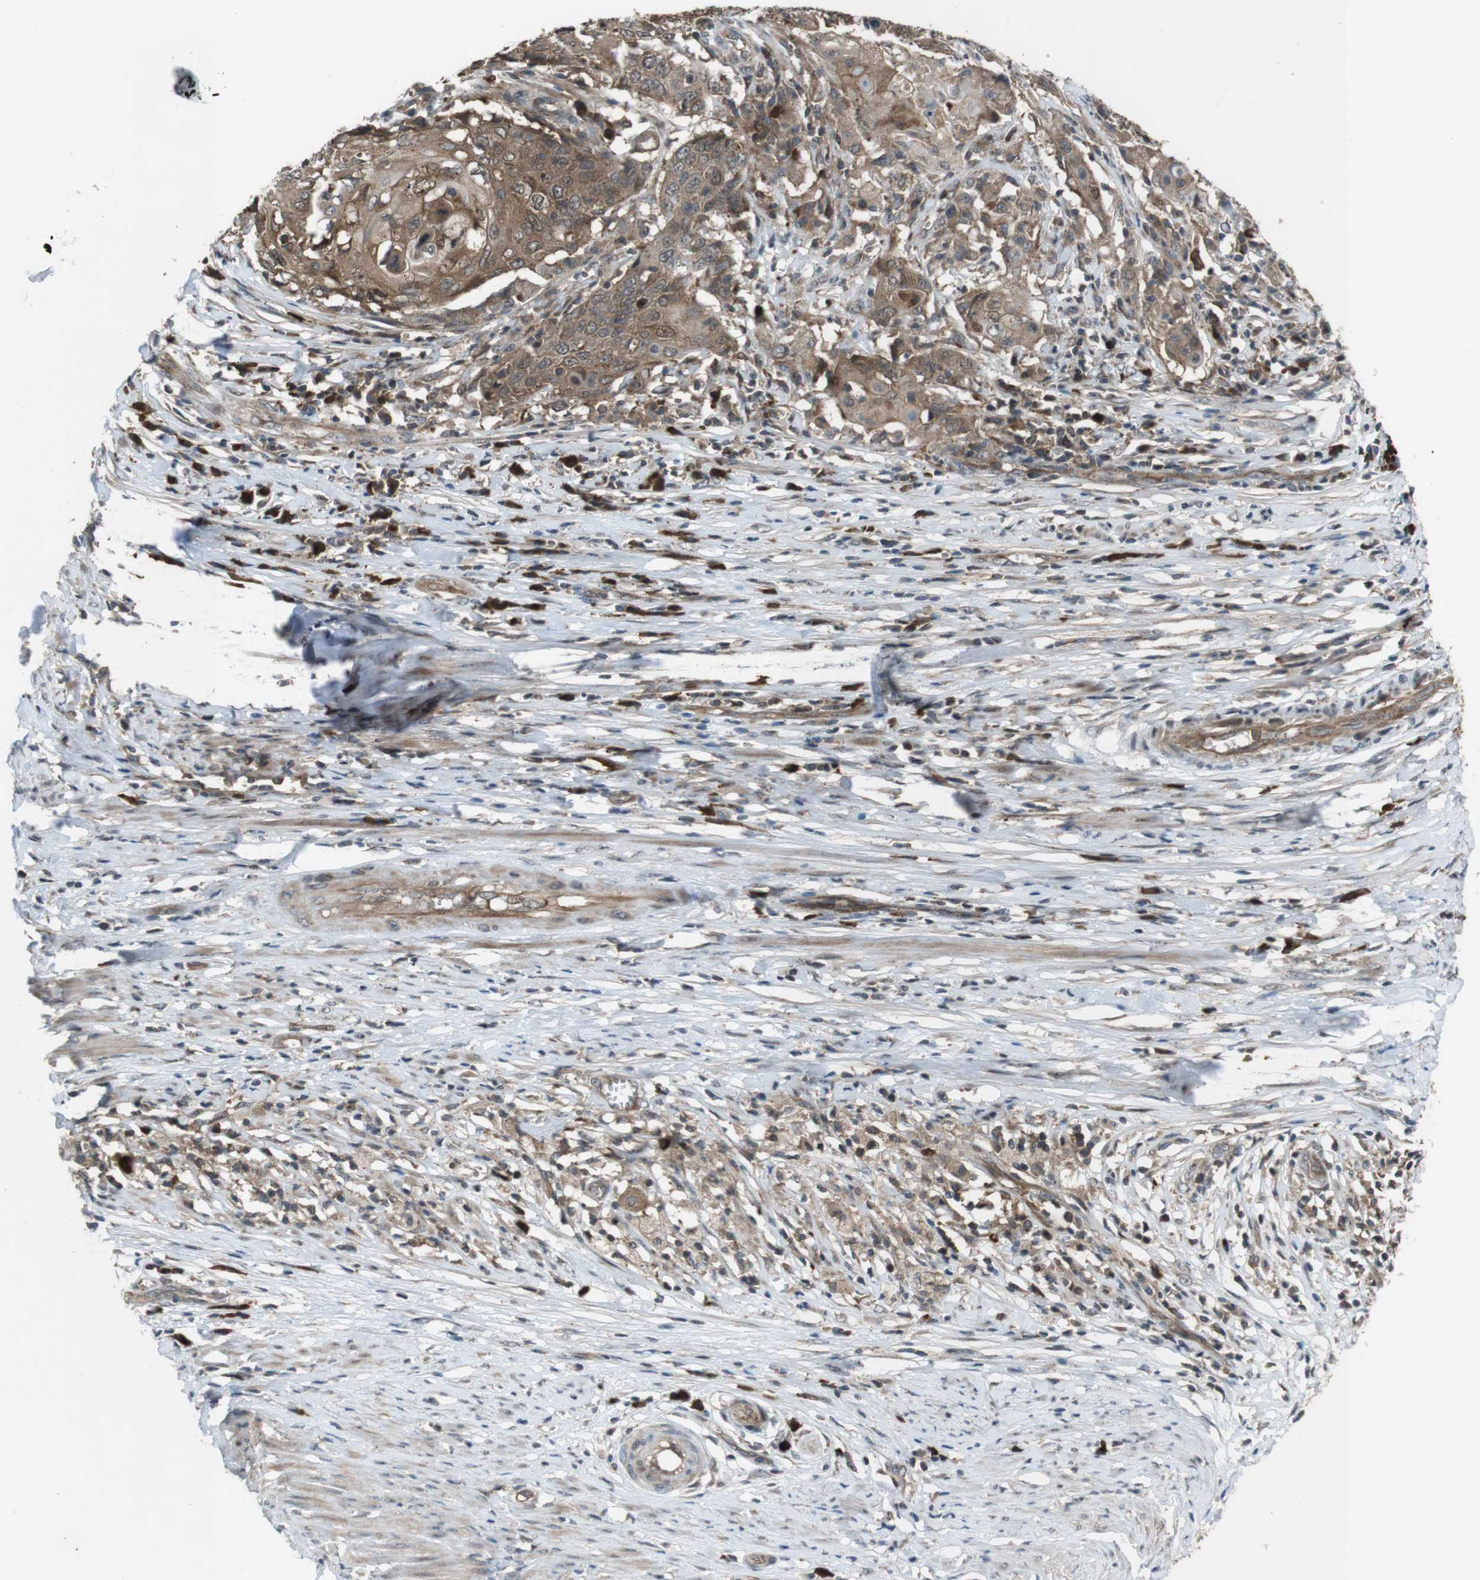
{"staining": {"intensity": "moderate", "quantity": ">75%", "location": "cytoplasmic/membranous"}, "tissue": "cervical cancer", "cell_type": "Tumor cells", "image_type": "cancer", "snomed": [{"axis": "morphology", "description": "Squamous cell carcinoma, NOS"}, {"axis": "topography", "description": "Cervix"}], "caption": "This is a micrograph of immunohistochemistry staining of cervical cancer (squamous cell carcinoma), which shows moderate staining in the cytoplasmic/membranous of tumor cells.", "gene": "SLC22A23", "patient": {"sex": "female", "age": 39}}